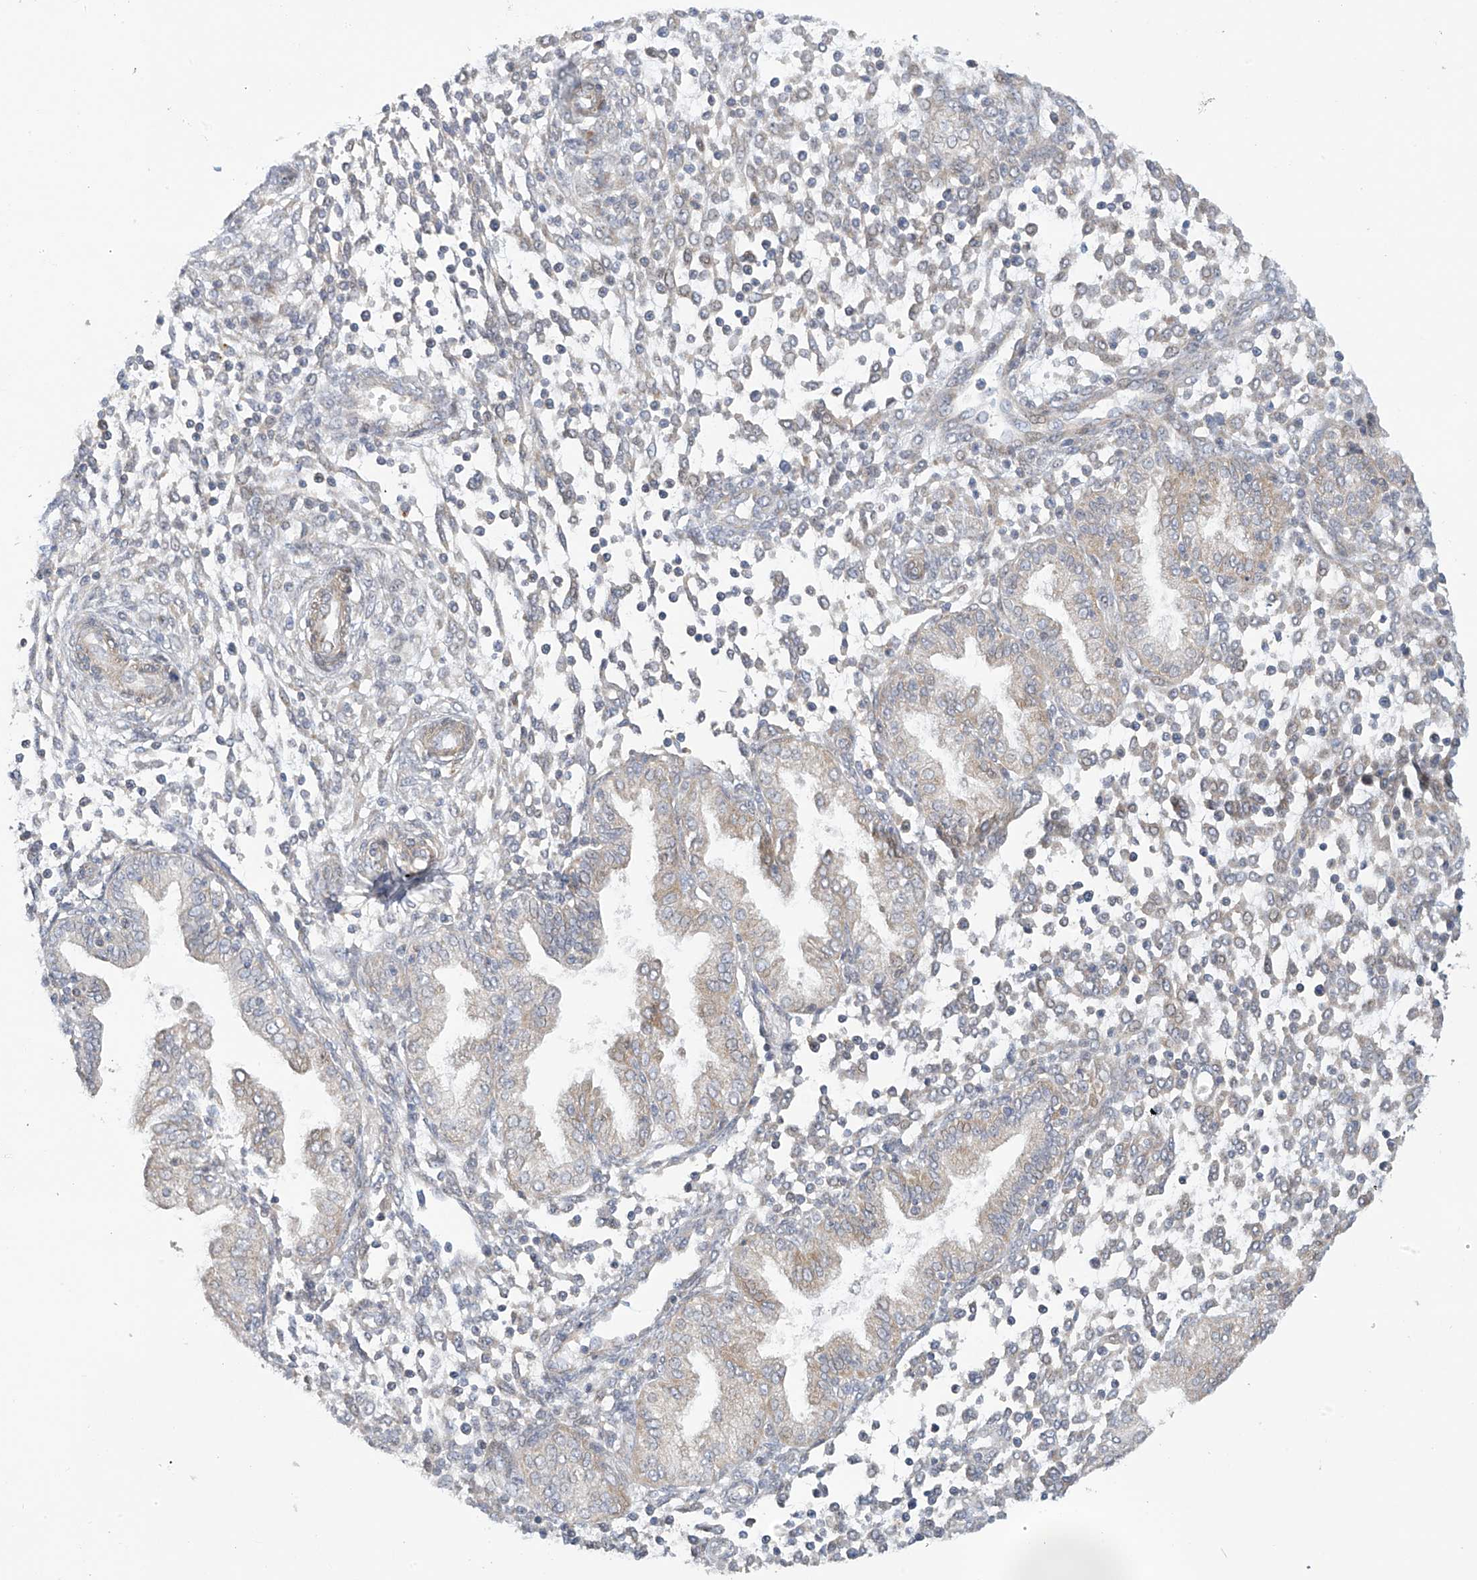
{"staining": {"intensity": "negative", "quantity": "none", "location": "none"}, "tissue": "endometrium", "cell_type": "Cells in endometrial stroma", "image_type": "normal", "snomed": [{"axis": "morphology", "description": "Normal tissue, NOS"}, {"axis": "topography", "description": "Endometrium"}], "caption": "Unremarkable endometrium was stained to show a protein in brown. There is no significant staining in cells in endometrial stroma. (DAB immunohistochemistry with hematoxylin counter stain).", "gene": "ZNF641", "patient": {"sex": "female", "age": 53}}